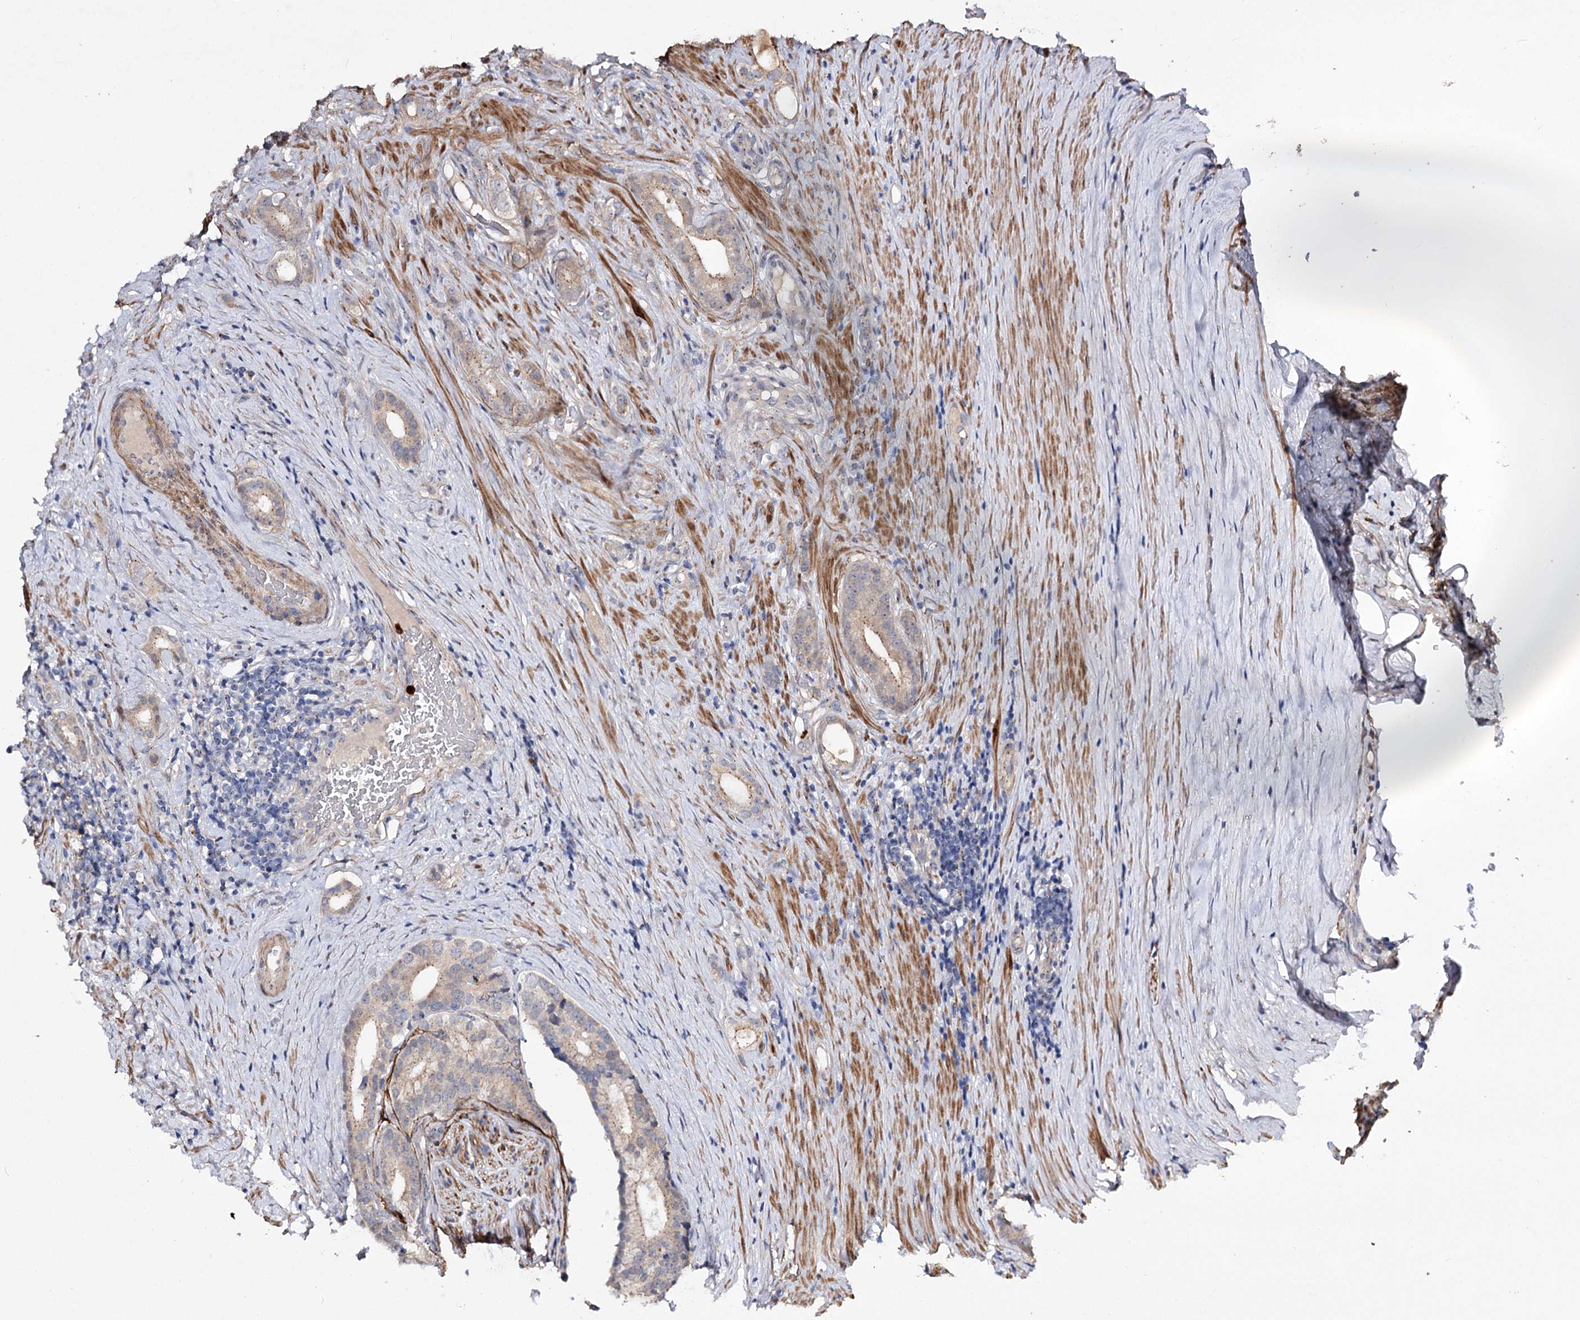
{"staining": {"intensity": "weak", "quantity": "25%-75%", "location": "cytoplasmic/membranous"}, "tissue": "prostate cancer", "cell_type": "Tumor cells", "image_type": "cancer", "snomed": [{"axis": "morphology", "description": "Adenocarcinoma, Low grade"}, {"axis": "topography", "description": "Prostate"}], "caption": "A brown stain highlights weak cytoplasmic/membranous staining of a protein in prostate cancer tumor cells.", "gene": "MINDY3", "patient": {"sex": "male", "age": 71}}